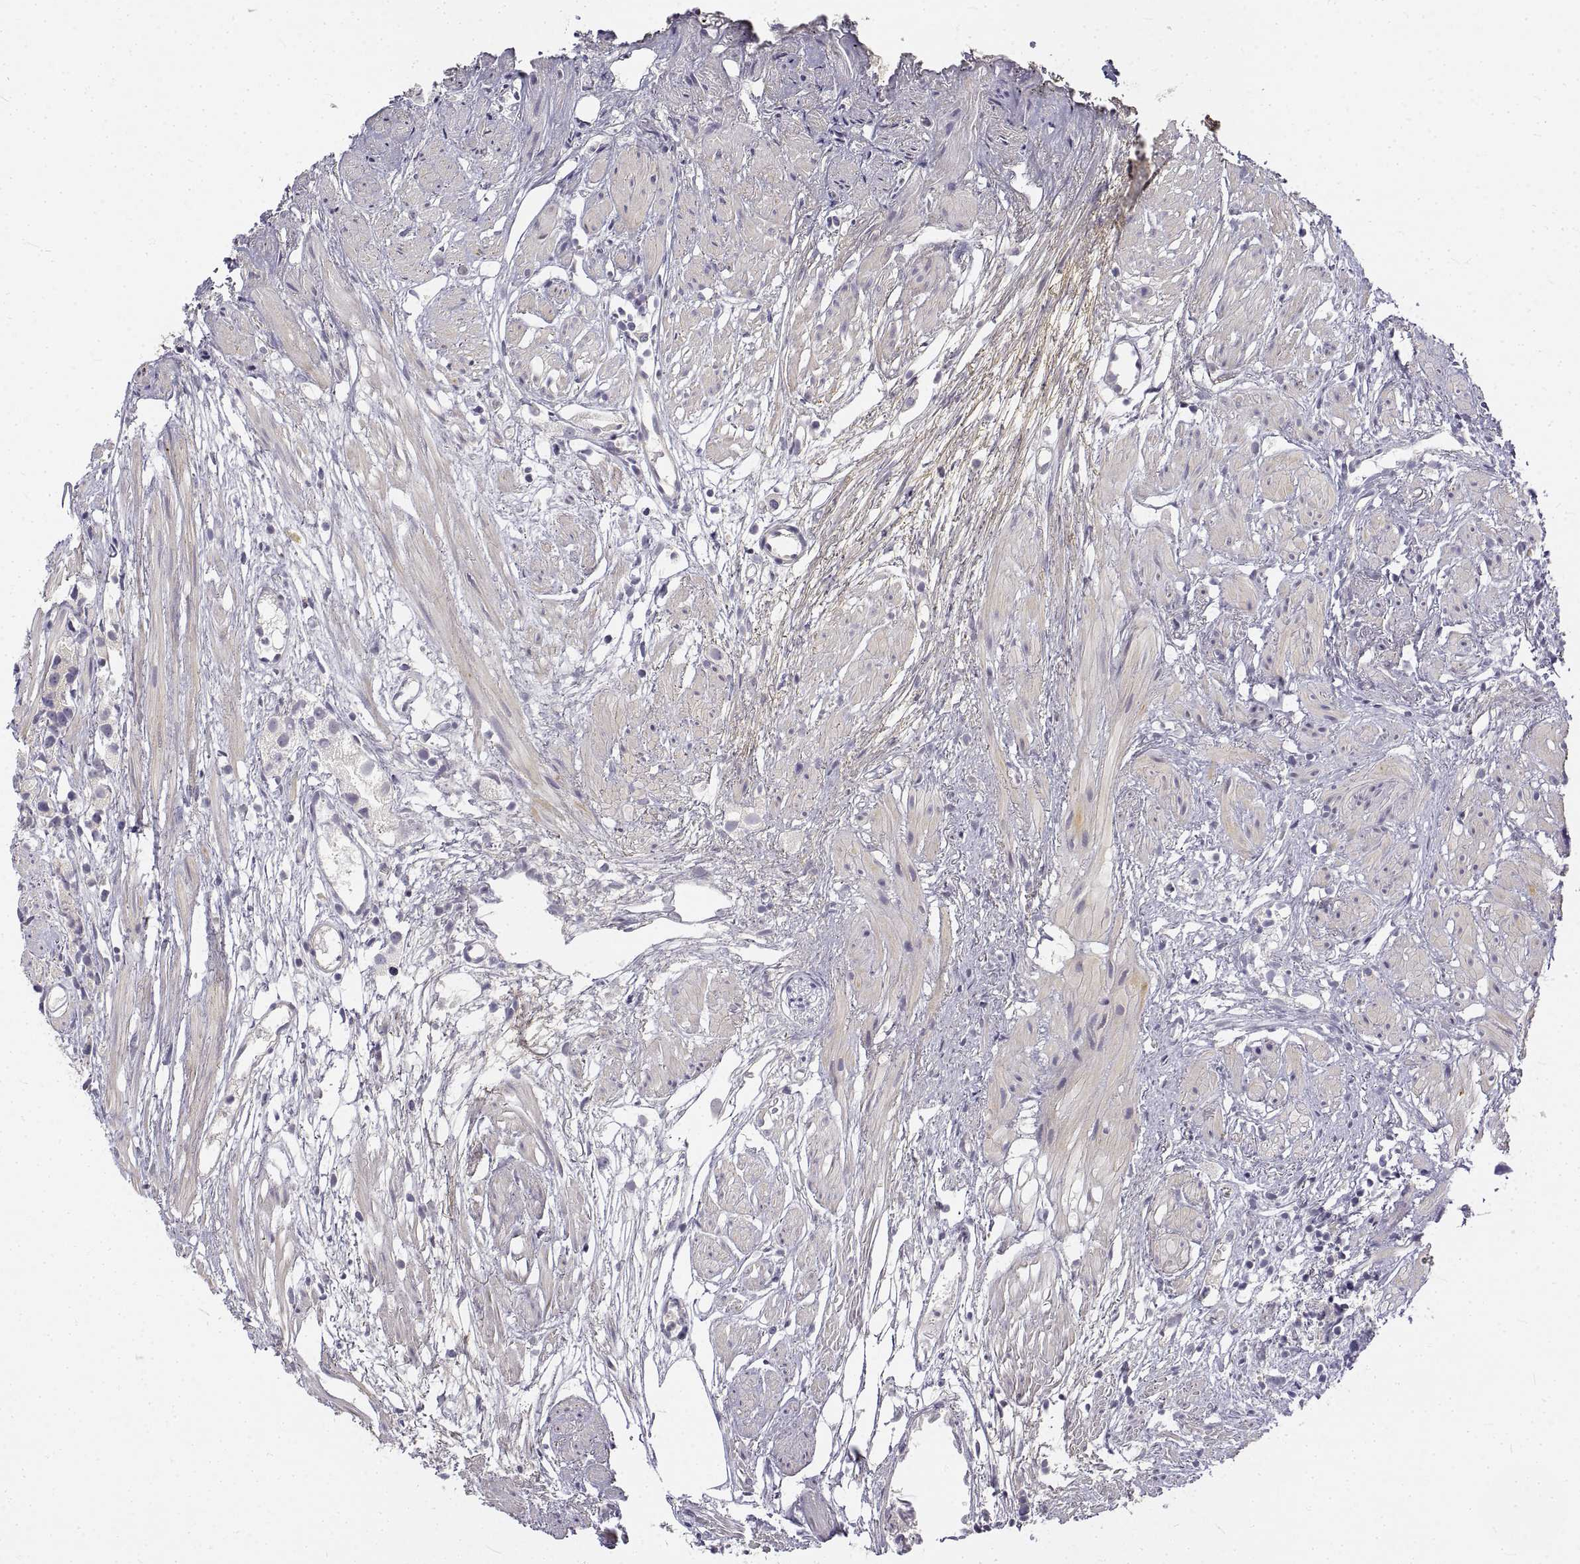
{"staining": {"intensity": "negative", "quantity": "none", "location": "none"}, "tissue": "prostate cancer", "cell_type": "Tumor cells", "image_type": "cancer", "snomed": [{"axis": "morphology", "description": "Adenocarcinoma, High grade"}, {"axis": "topography", "description": "Prostate"}], "caption": "A photomicrograph of human prostate high-grade adenocarcinoma is negative for staining in tumor cells.", "gene": "ANO2", "patient": {"sex": "male", "age": 68}}